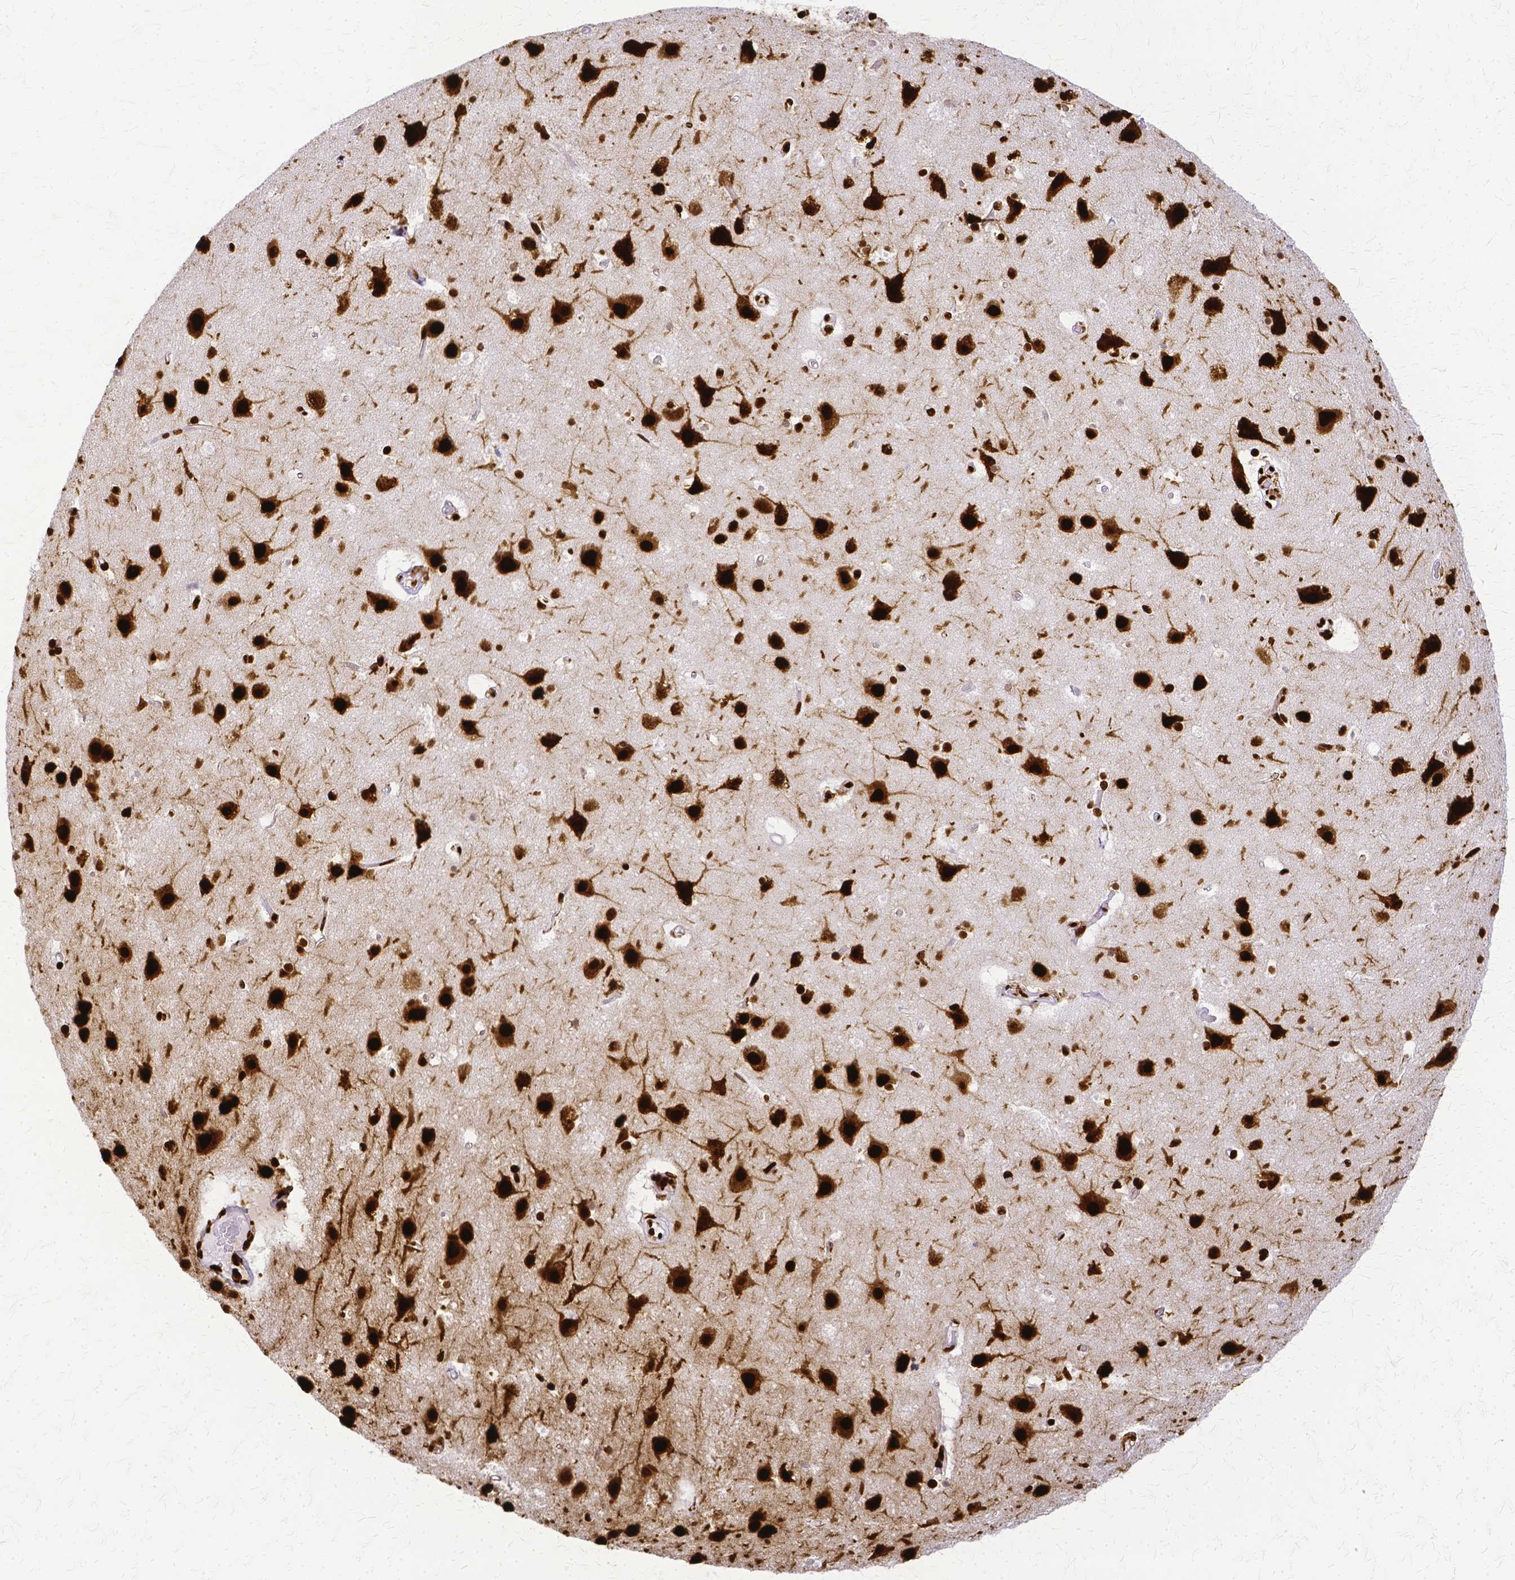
{"staining": {"intensity": "strong", "quantity": ">75%", "location": "nuclear"}, "tissue": "cerebral cortex", "cell_type": "Endothelial cells", "image_type": "normal", "snomed": [{"axis": "morphology", "description": "Normal tissue, NOS"}, {"axis": "topography", "description": "Cerebral cortex"}], "caption": "Immunohistochemical staining of normal cerebral cortex demonstrates strong nuclear protein expression in approximately >75% of endothelial cells. The protein of interest is stained brown, and the nuclei are stained in blue (DAB (3,3'-diaminobenzidine) IHC with brightfield microscopy, high magnification).", "gene": "SFPQ", "patient": {"sex": "female", "age": 52}}